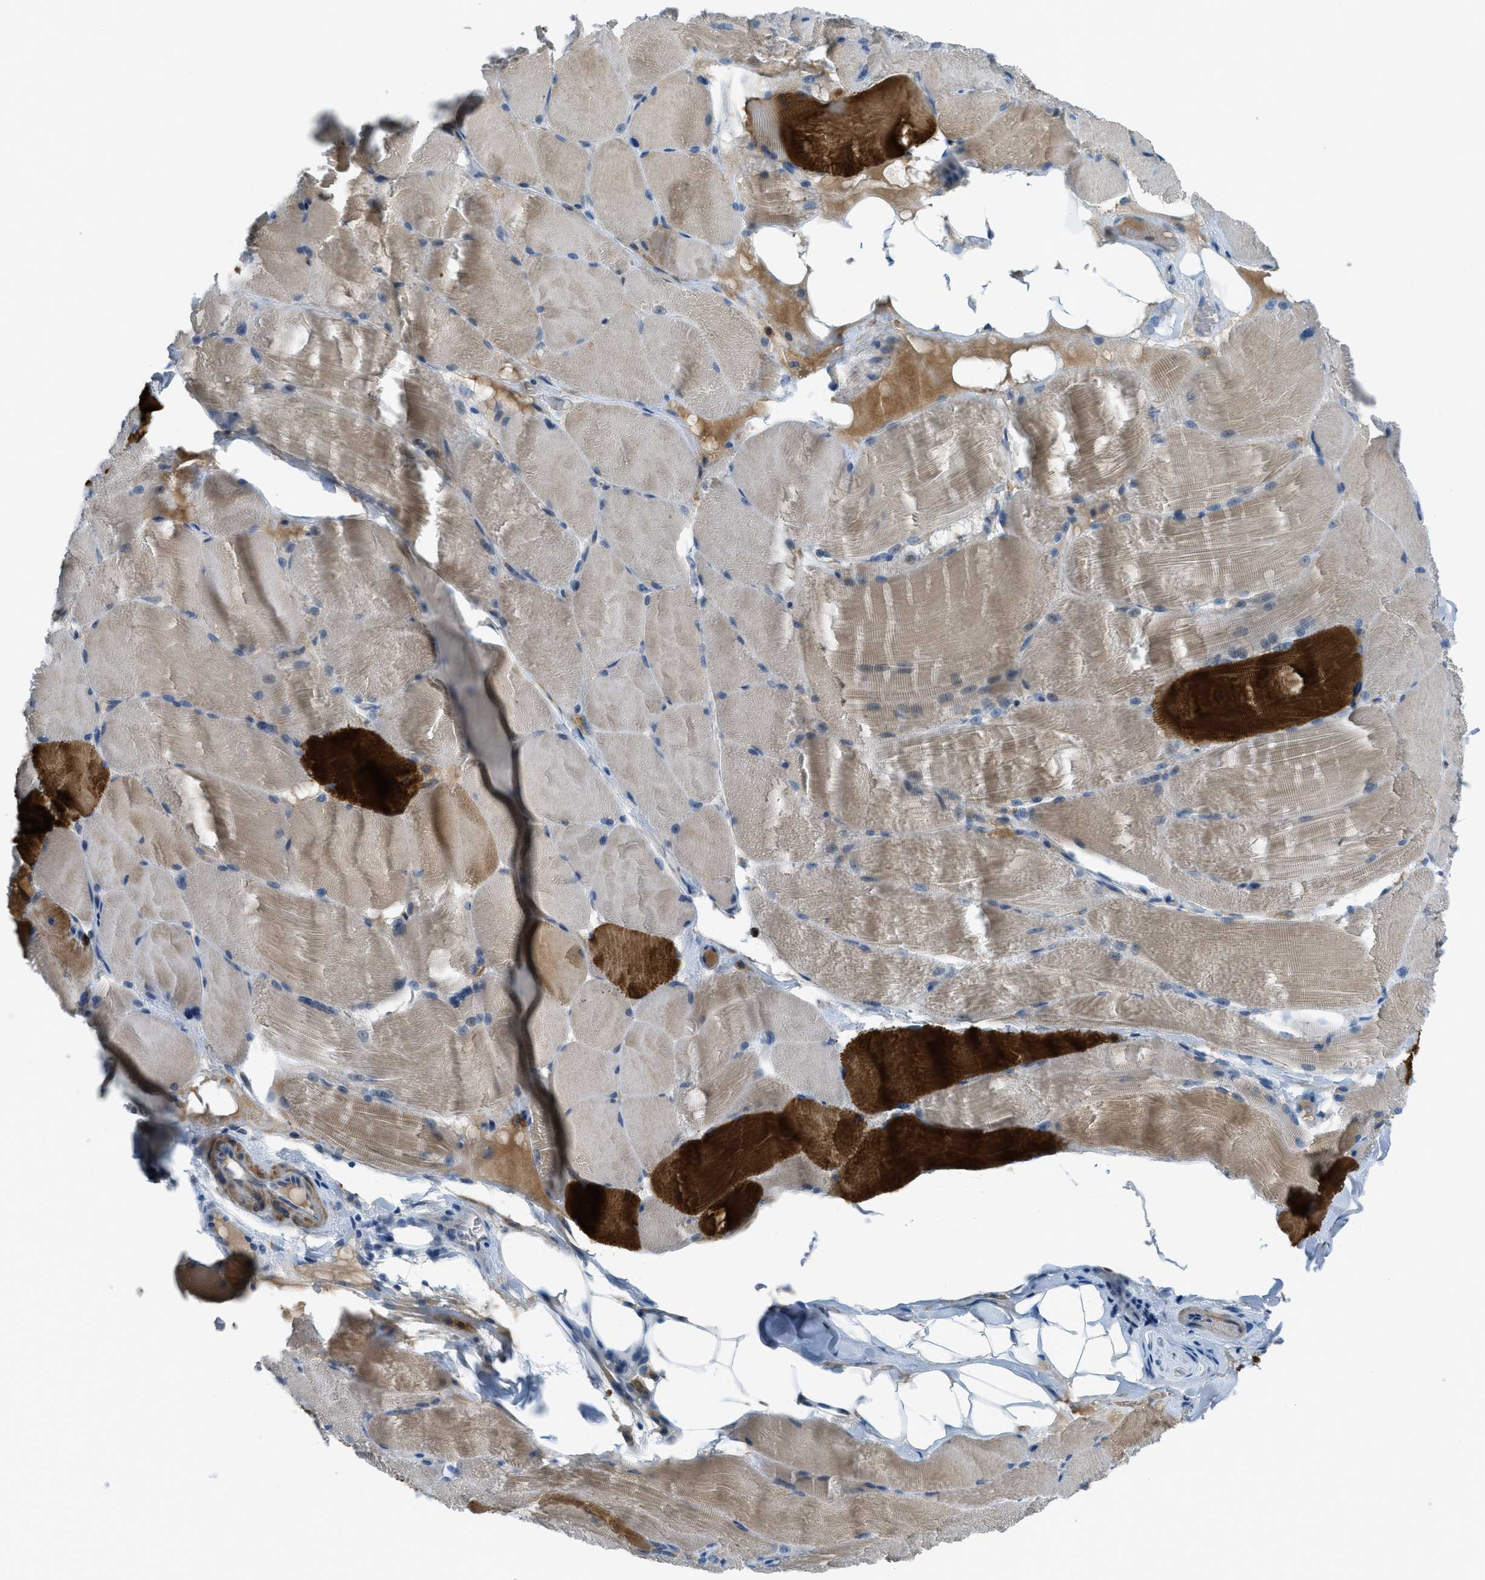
{"staining": {"intensity": "strong", "quantity": ">75%", "location": "cytoplasmic/membranous"}, "tissue": "skeletal muscle", "cell_type": "Myocytes", "image_type": "normal", "snomed": [{"axis": "morphology", "description": "Normal tissue, NOS"}, {"axis": "topography", "description": "Skin"}, {"axis": "topography", "description": "Skeletal muscle"}], "caption": "Immunohistochemical staining of normal skeletal muscle displays high levels of strong cytoplasmic/membranous positivity in approximately >75% of myocytes. Using DAB (3,3'-diaminobenzidine) (brown) and hematoxylin (blue) stains, captured at high magnification using brightfield microscopy.", "gene": "KLHL8", "patient": {"sex": "male", "age": 83}}